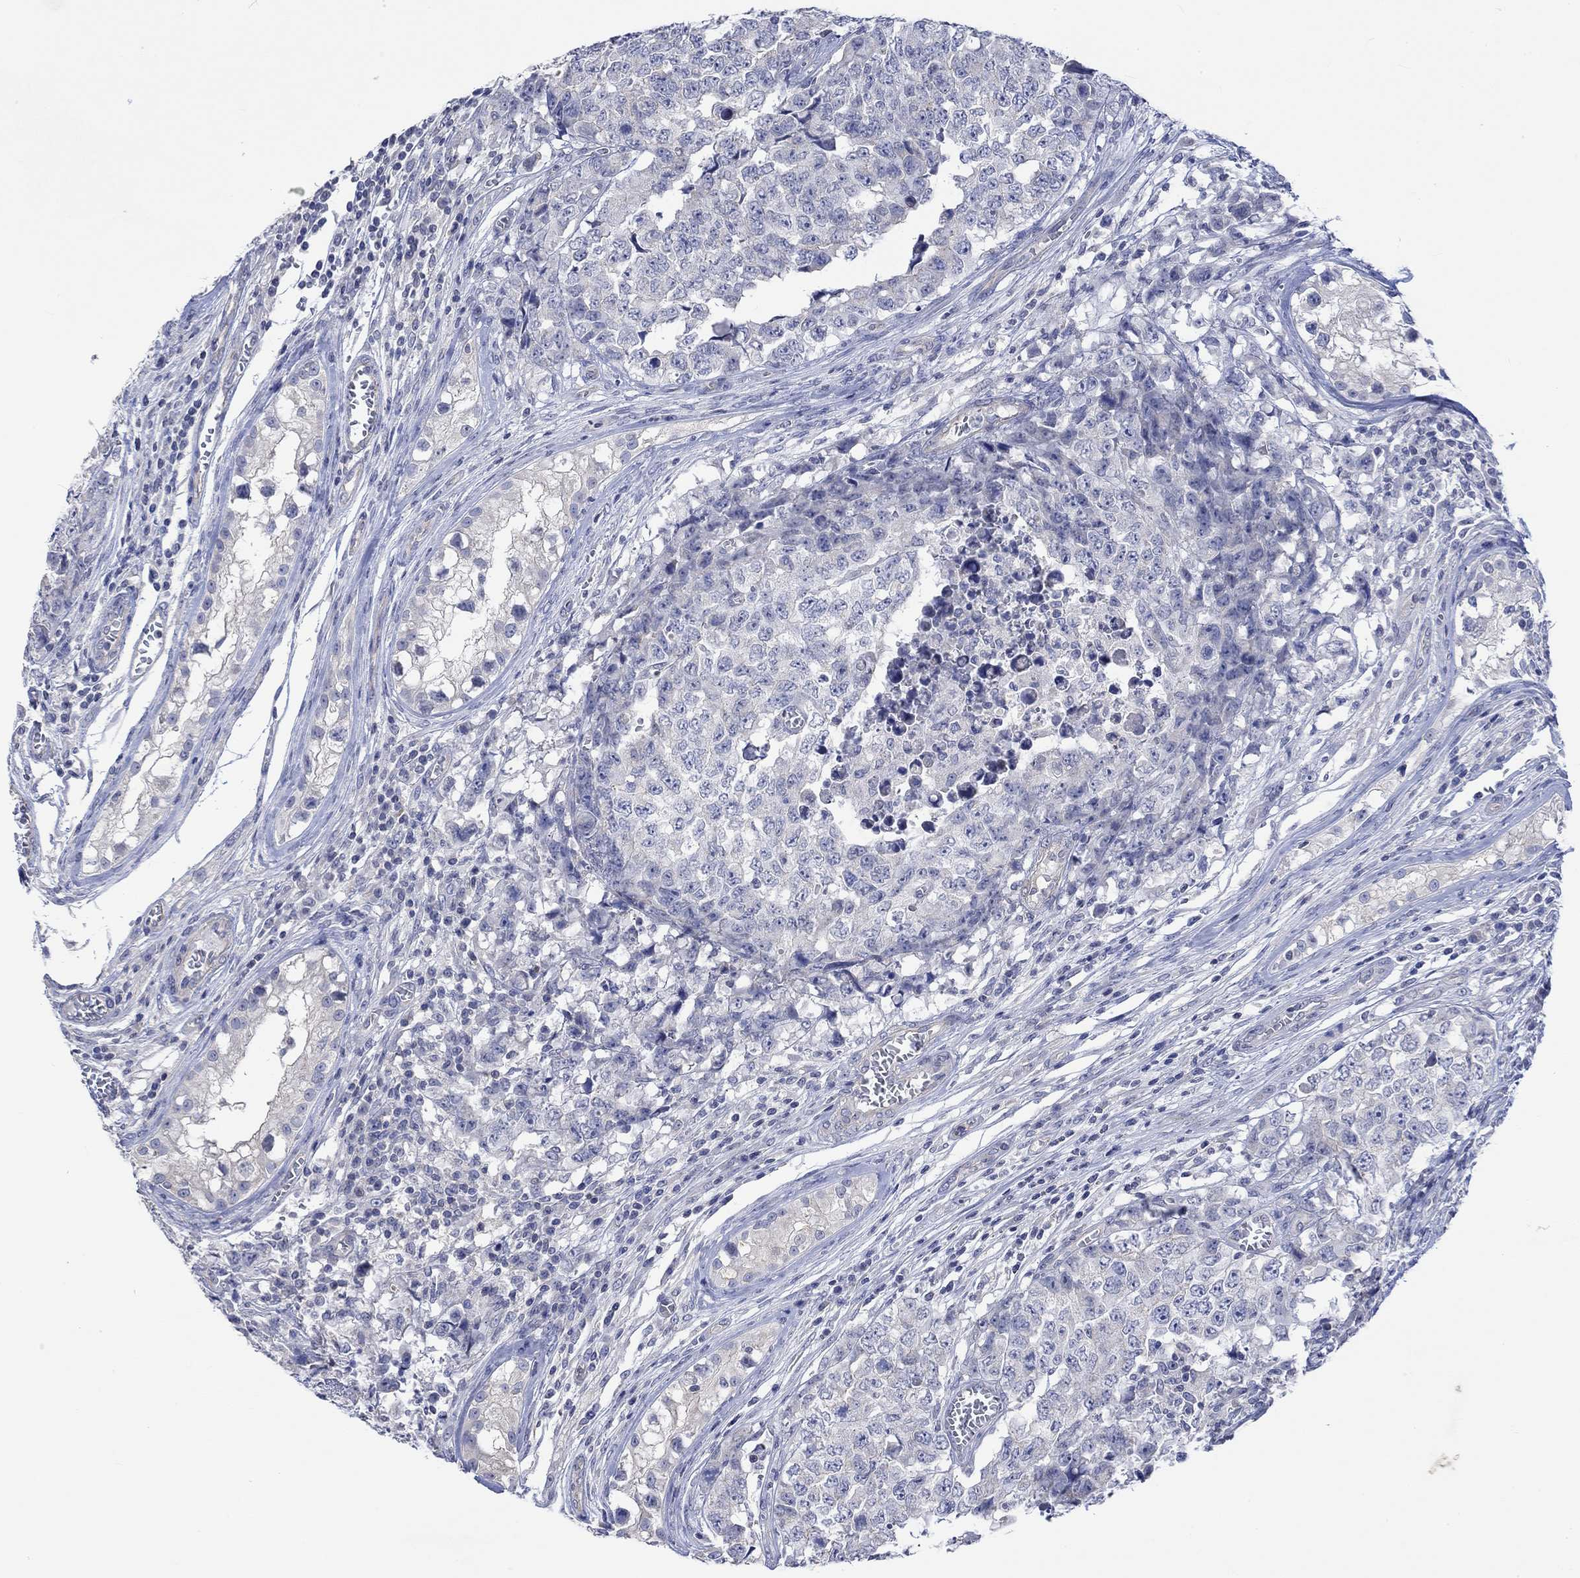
{"staining": {"intensity": "weak", "quantity": "<25%", "location": "cytoplasmic/membranous"}, "tissue": "testis cancer", "cell_type": "Tumor cells", "image_type": "cancer", "snomed": [{"axis": "morphology", "description": "Carcinoma, Embryonal, NOS"}, {"axis": "topography", "description": "Testis"}], "caption": "Tumor cells are negative for brown protein staining in testis cancer.", "gene": "AGRP", "patient": {"sex": "male", "age": 23}}